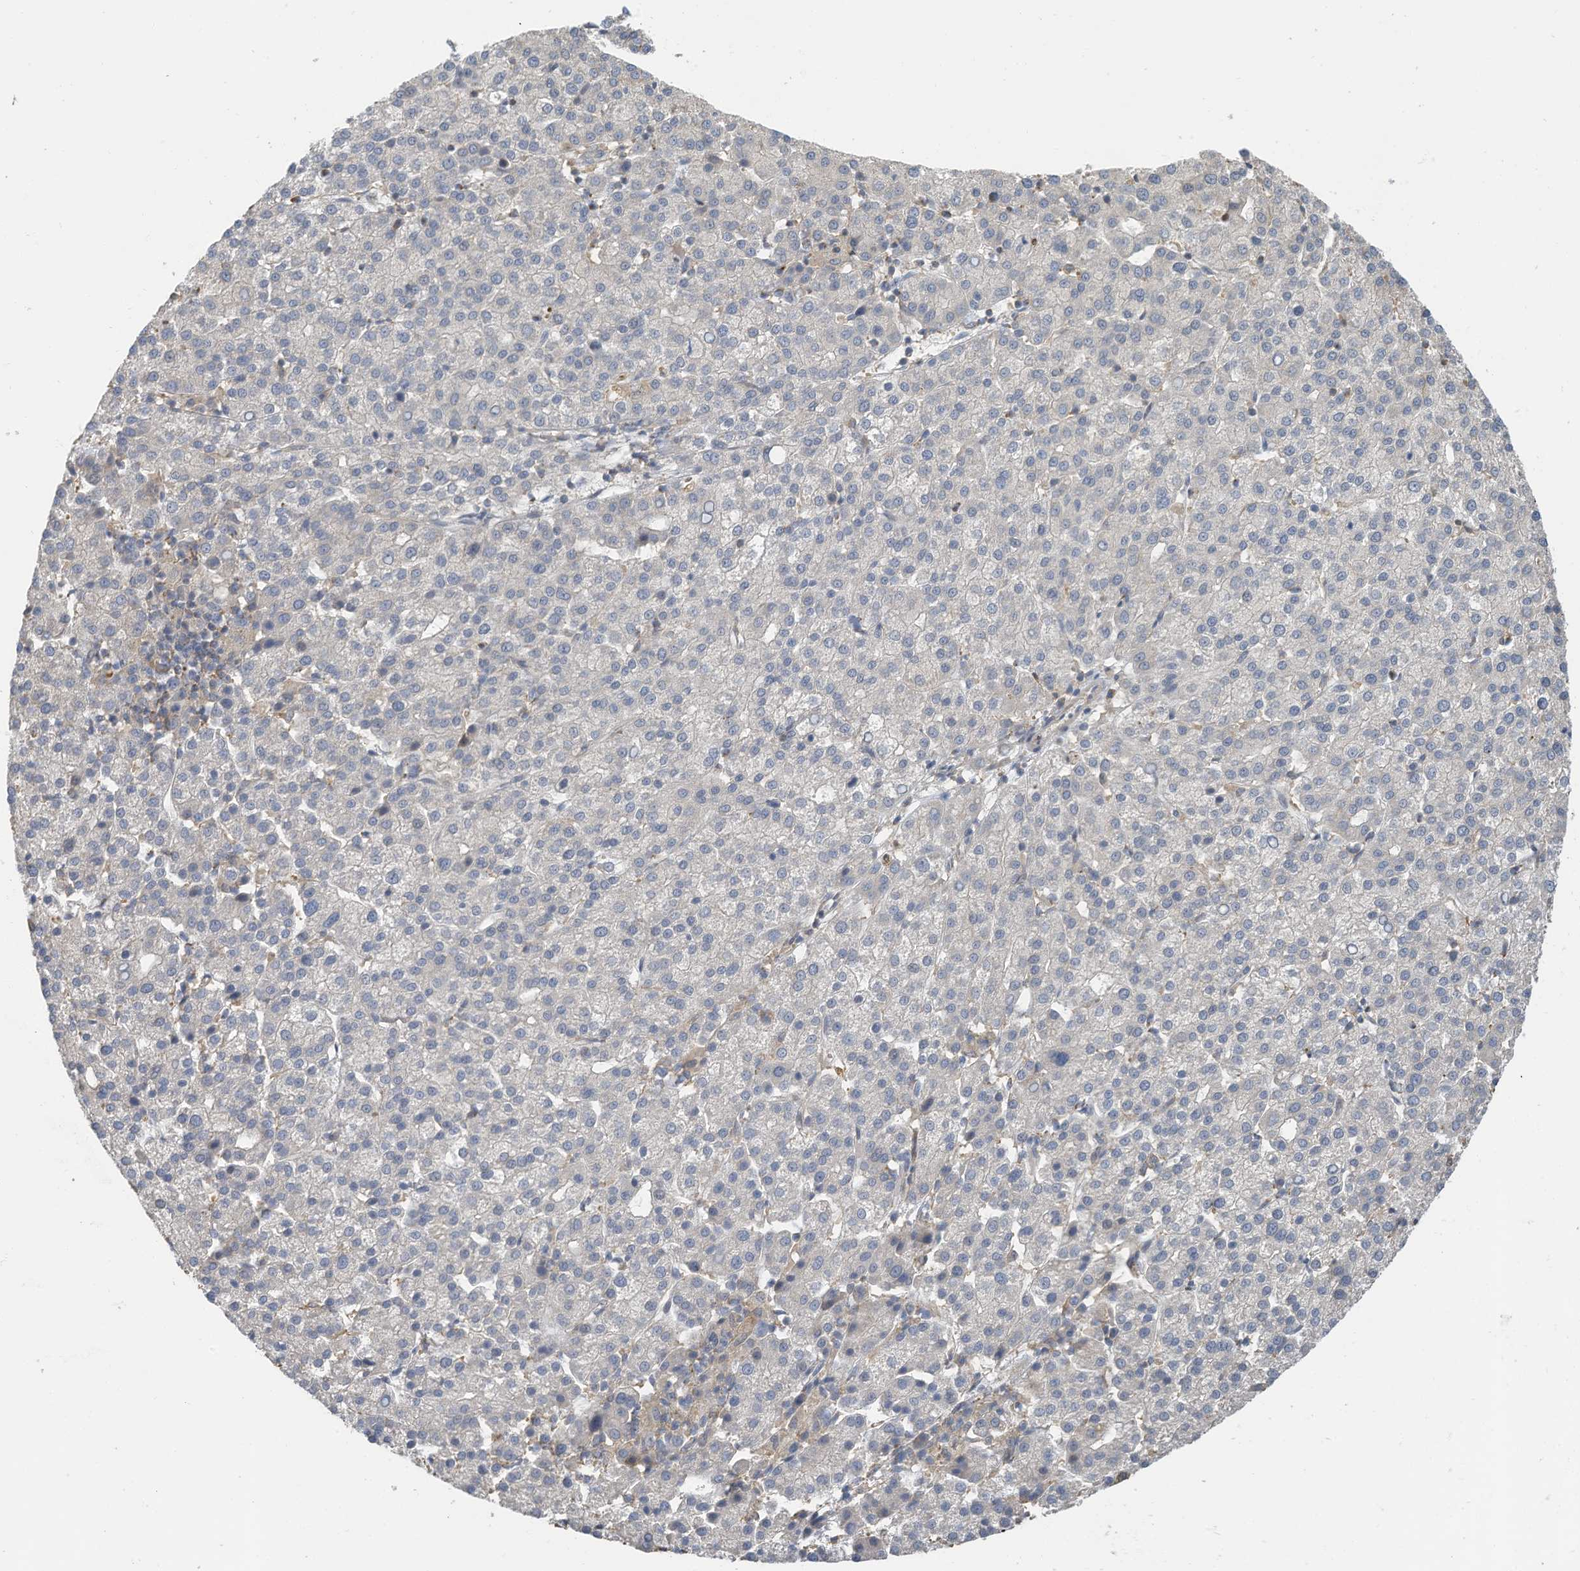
{"staining": {"intensity": "negative", "quantity": "none", "location": "none"}, "tissue": "liver cancer", "cell_type": "Tumor cells", "image_type": "cancer", "snomed": [{"axis": "morphology", "description": "Carcinoma, Hepatocellular, NOS"}, {"axis": "topography", "description": "Liver"}], "caption": "A micrograph of liver cancer (hepatocellular carcinoma) stained for a protein reveals no brown staining in tumor cells.", "gene": "SLFN14", "patient": {"sex": "female", "age": 58}}